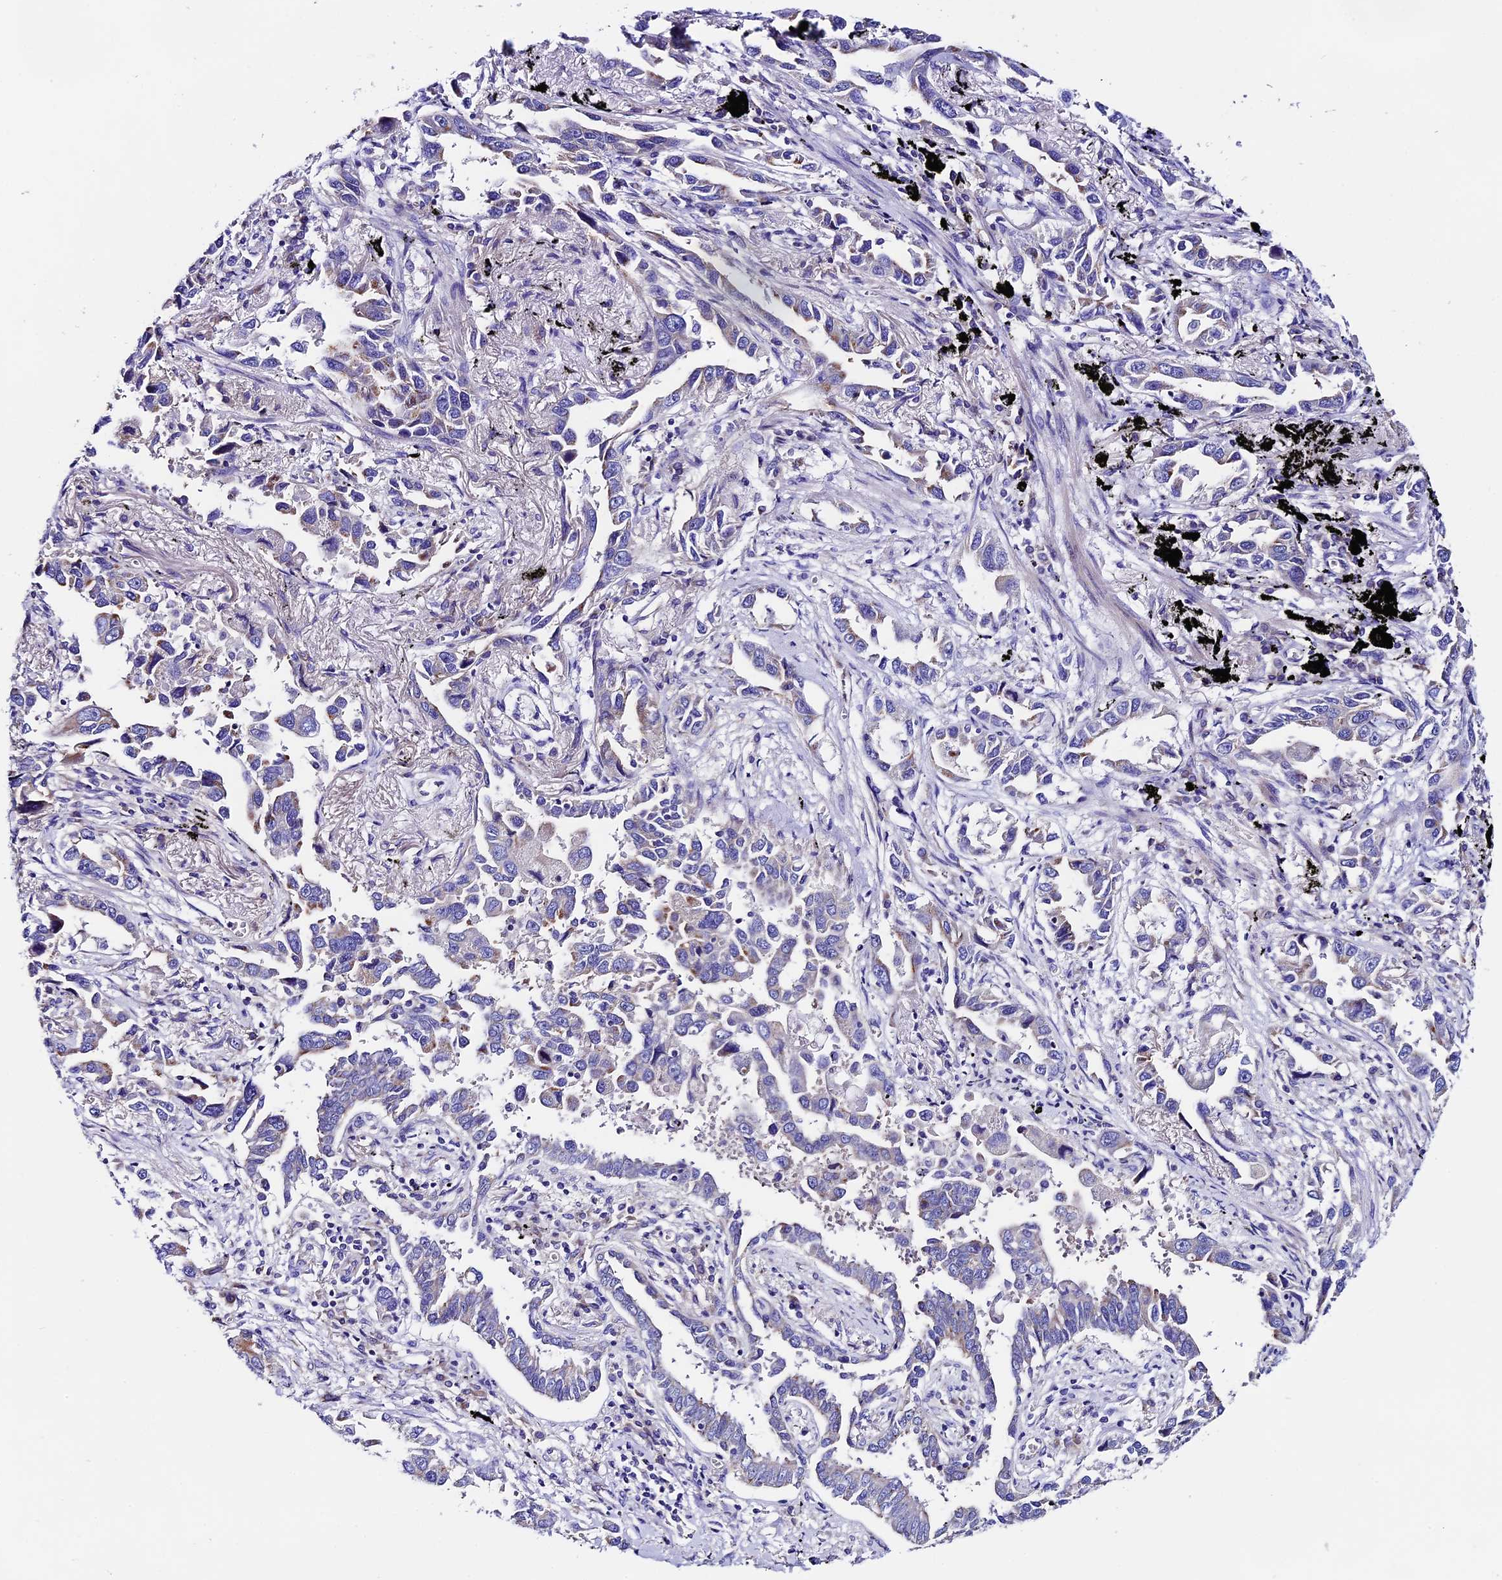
{"staining": {"intensity": "weak", "quantity": "<25%", "location": "cytoplasmic/membranous"}, "tissue": "lung cancer", "cell_type": "Tumor cells", "image_type": "cancer", "snomed": [{"axis": "morphology", "description": "Adenocarcinoma, NOS"}, {"axis": "topography", "description": "Lung"}], "caption": "High power microscopy histopathology image of an IHC photomicrograph of lung cancer, revealing no significant staining in tumor cells.", "gene": "COMTD1", "patient": {"sex": "male", "age": 67}}